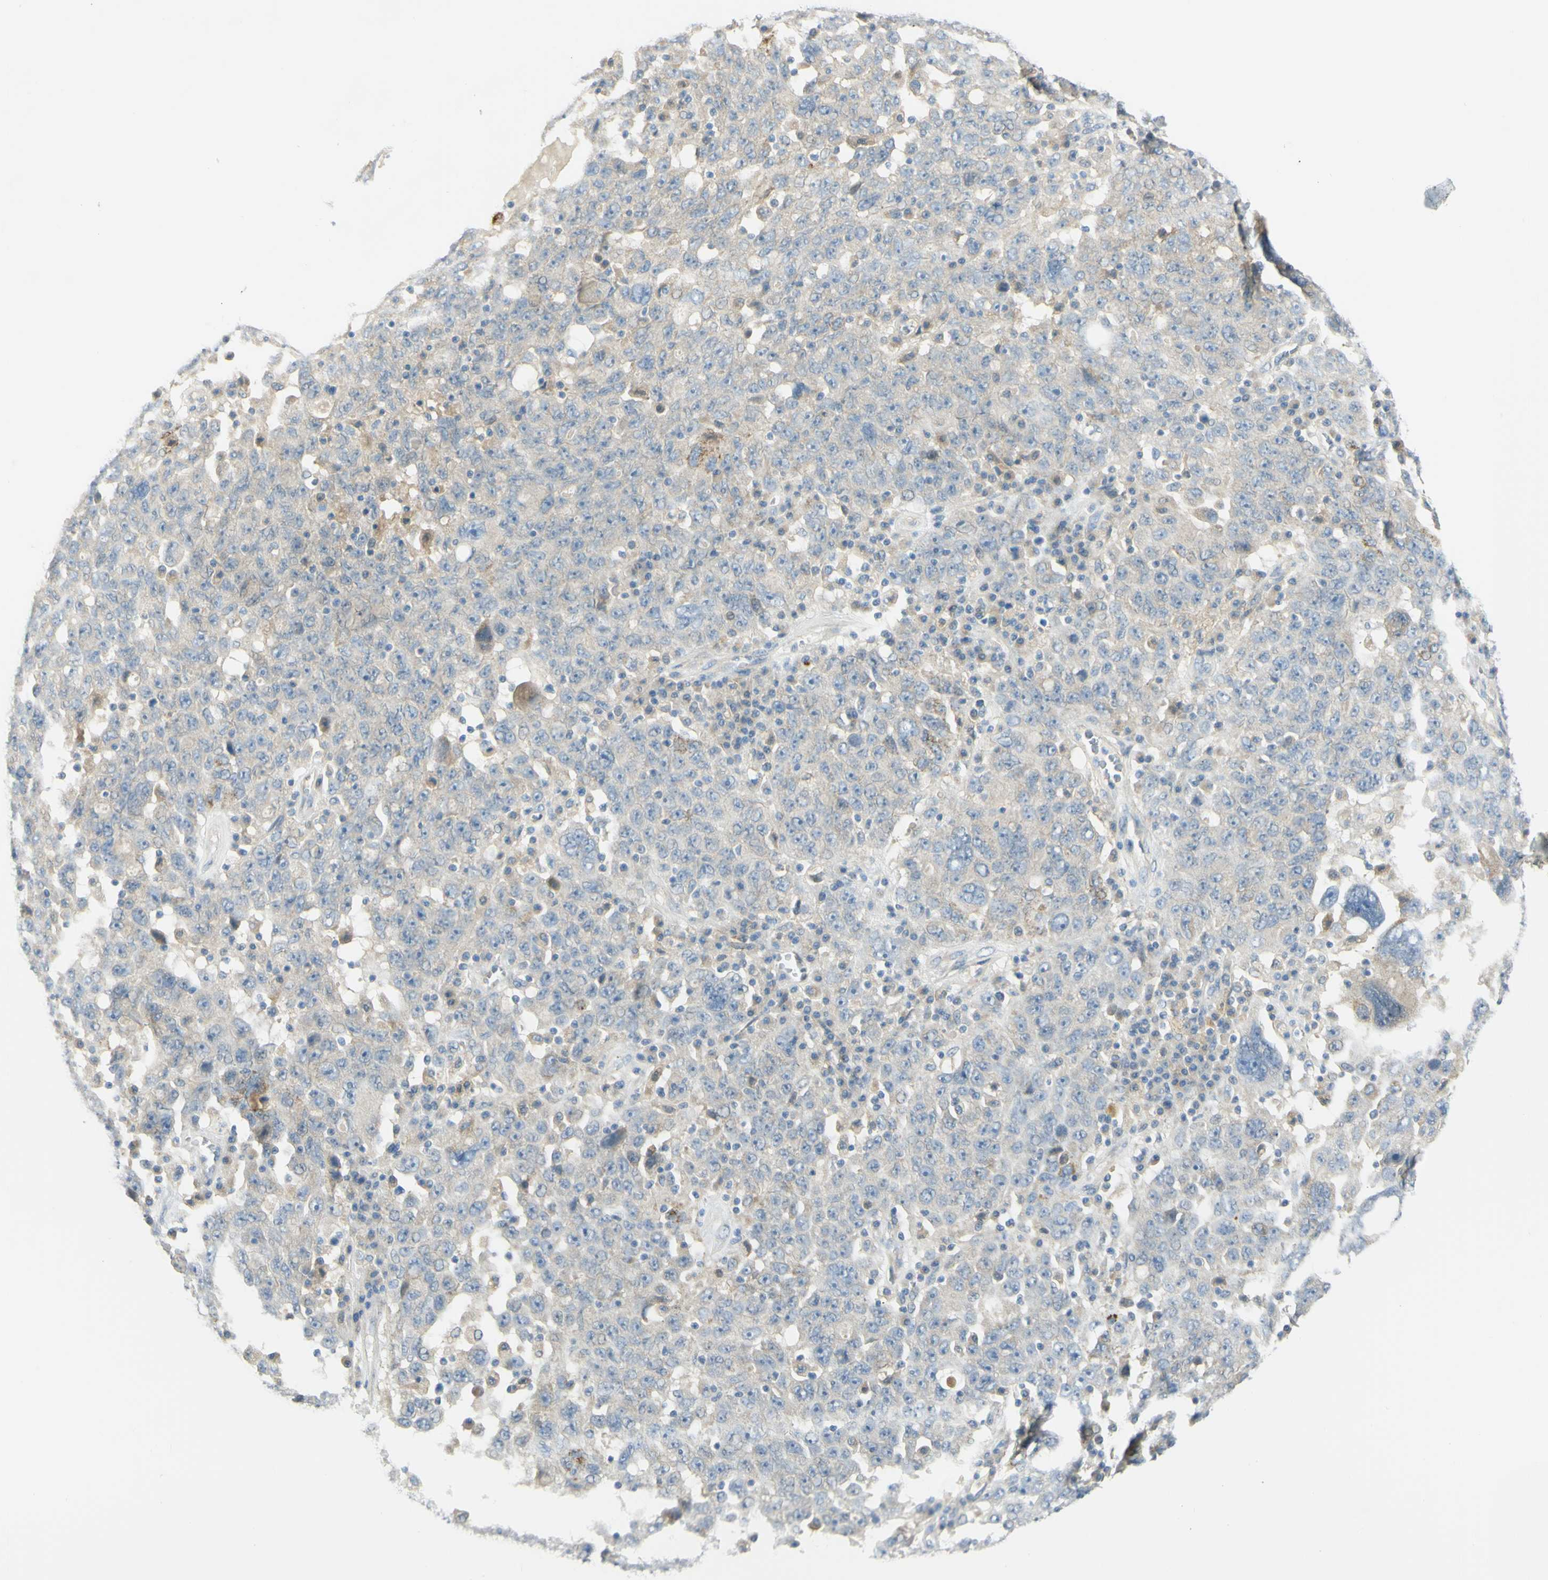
{"staining": {"intensity": "negative", "quantity": "none", "location": "none"}, "tissue": "ovarian cancer", "cell_type": "Tumor cells", "image_type": "cancer", "snomed": [{"axis": "morphology", "description": "Carcinoma, endometroid"}, {"axis": "topography", "description": "Ovary"}], "caption": "Tumor cells are negative for brown protein staining in ovarian cancer. (Immunohistochemistry, brightfield microscopy, high magnification).", "gene": "GCNT3", "patient": {"sex": "female", "age": 62}}